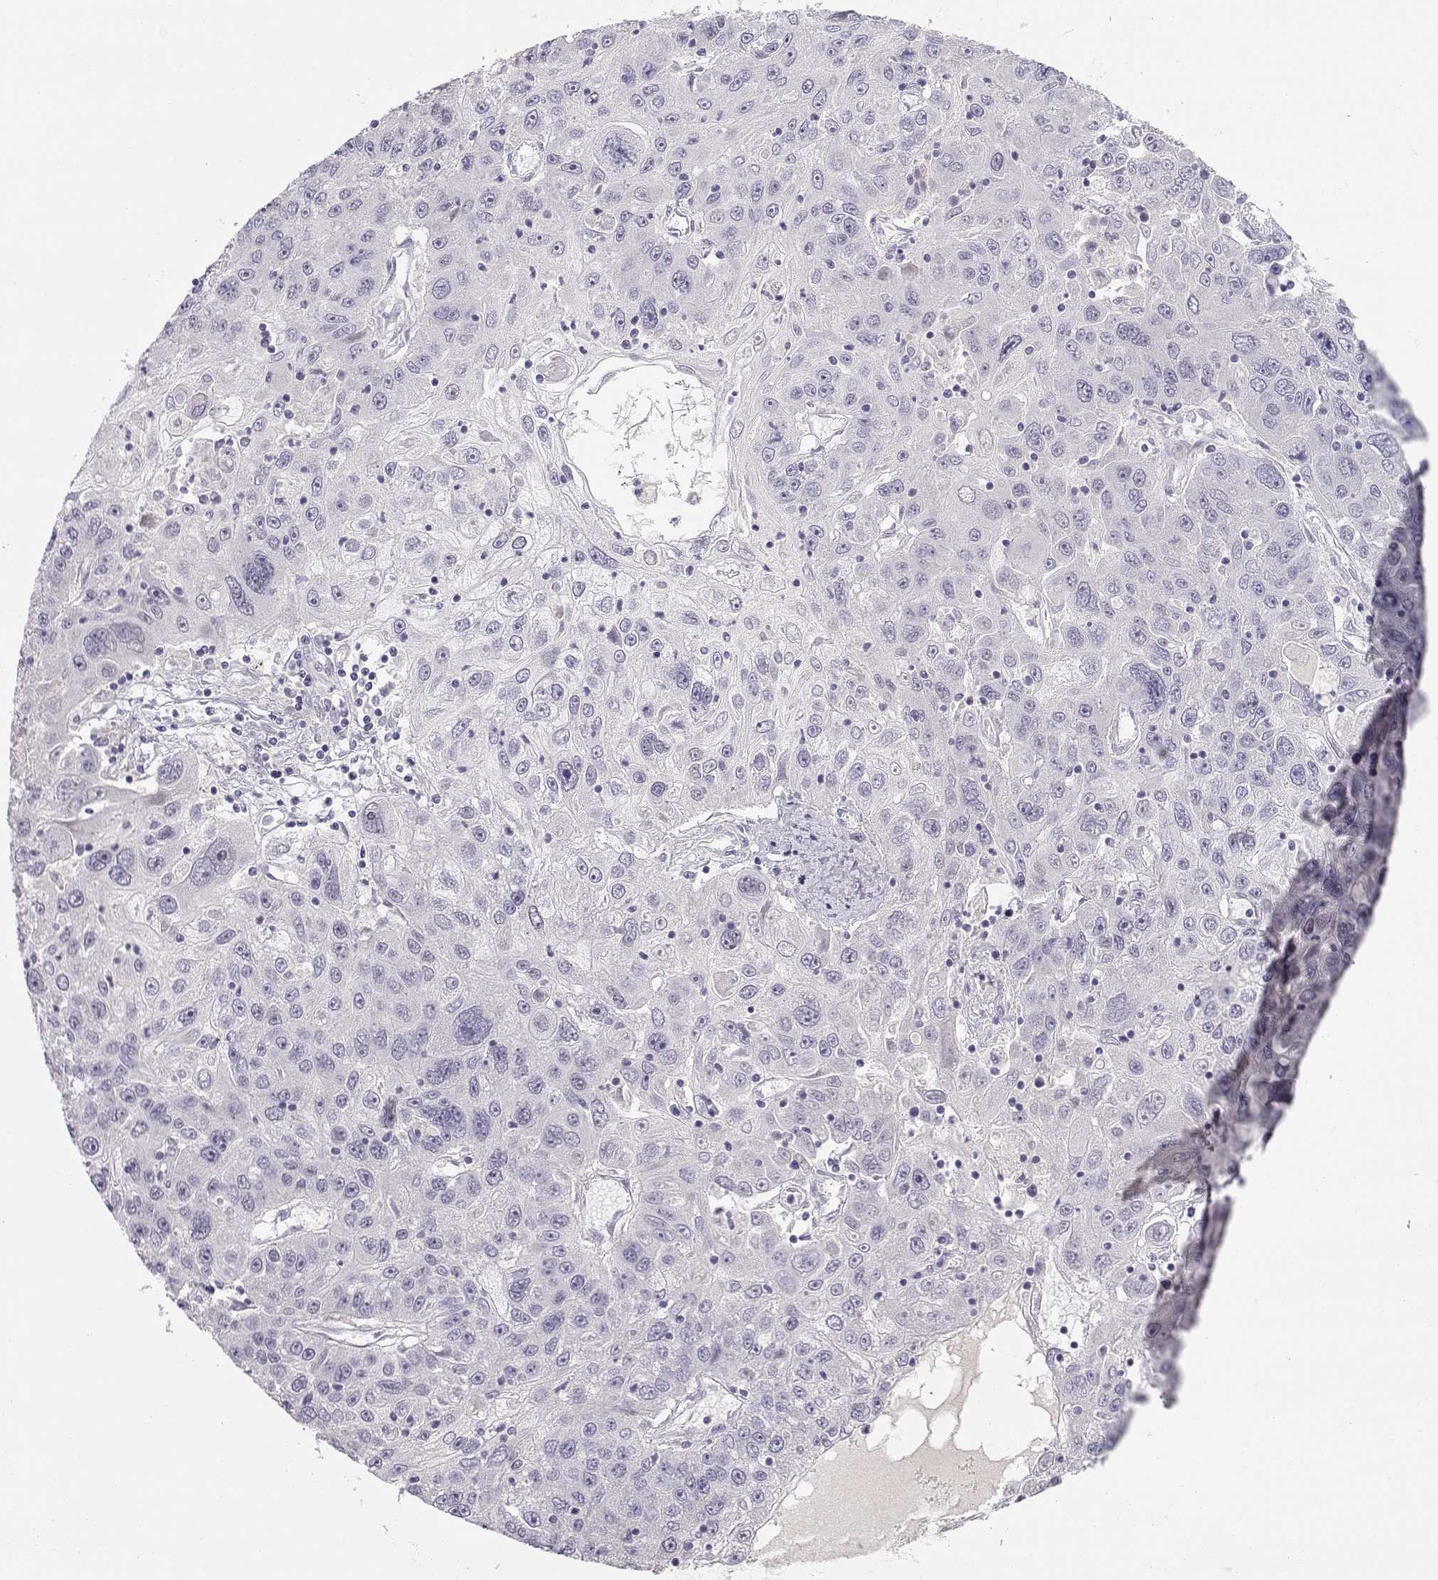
{"staining": {"intensity": "negative", "quantity": "none", "location": "none"}, "tissue": "stomach cancer", "cell_type": "Tumor cells", "image_type": "cancer", "snomed": [{"axis": "morphology", "description": "Adenocarcinoma, NOS"}, {"axis": "topography", "description": "Stomach"}], "caption": "Protein analysis of stomach cancer (adenocarcinoma) demonstrates no significant staining in tumor cells.", "gene": "OPN5", "patient": {"sex": "male", "age": 56}}